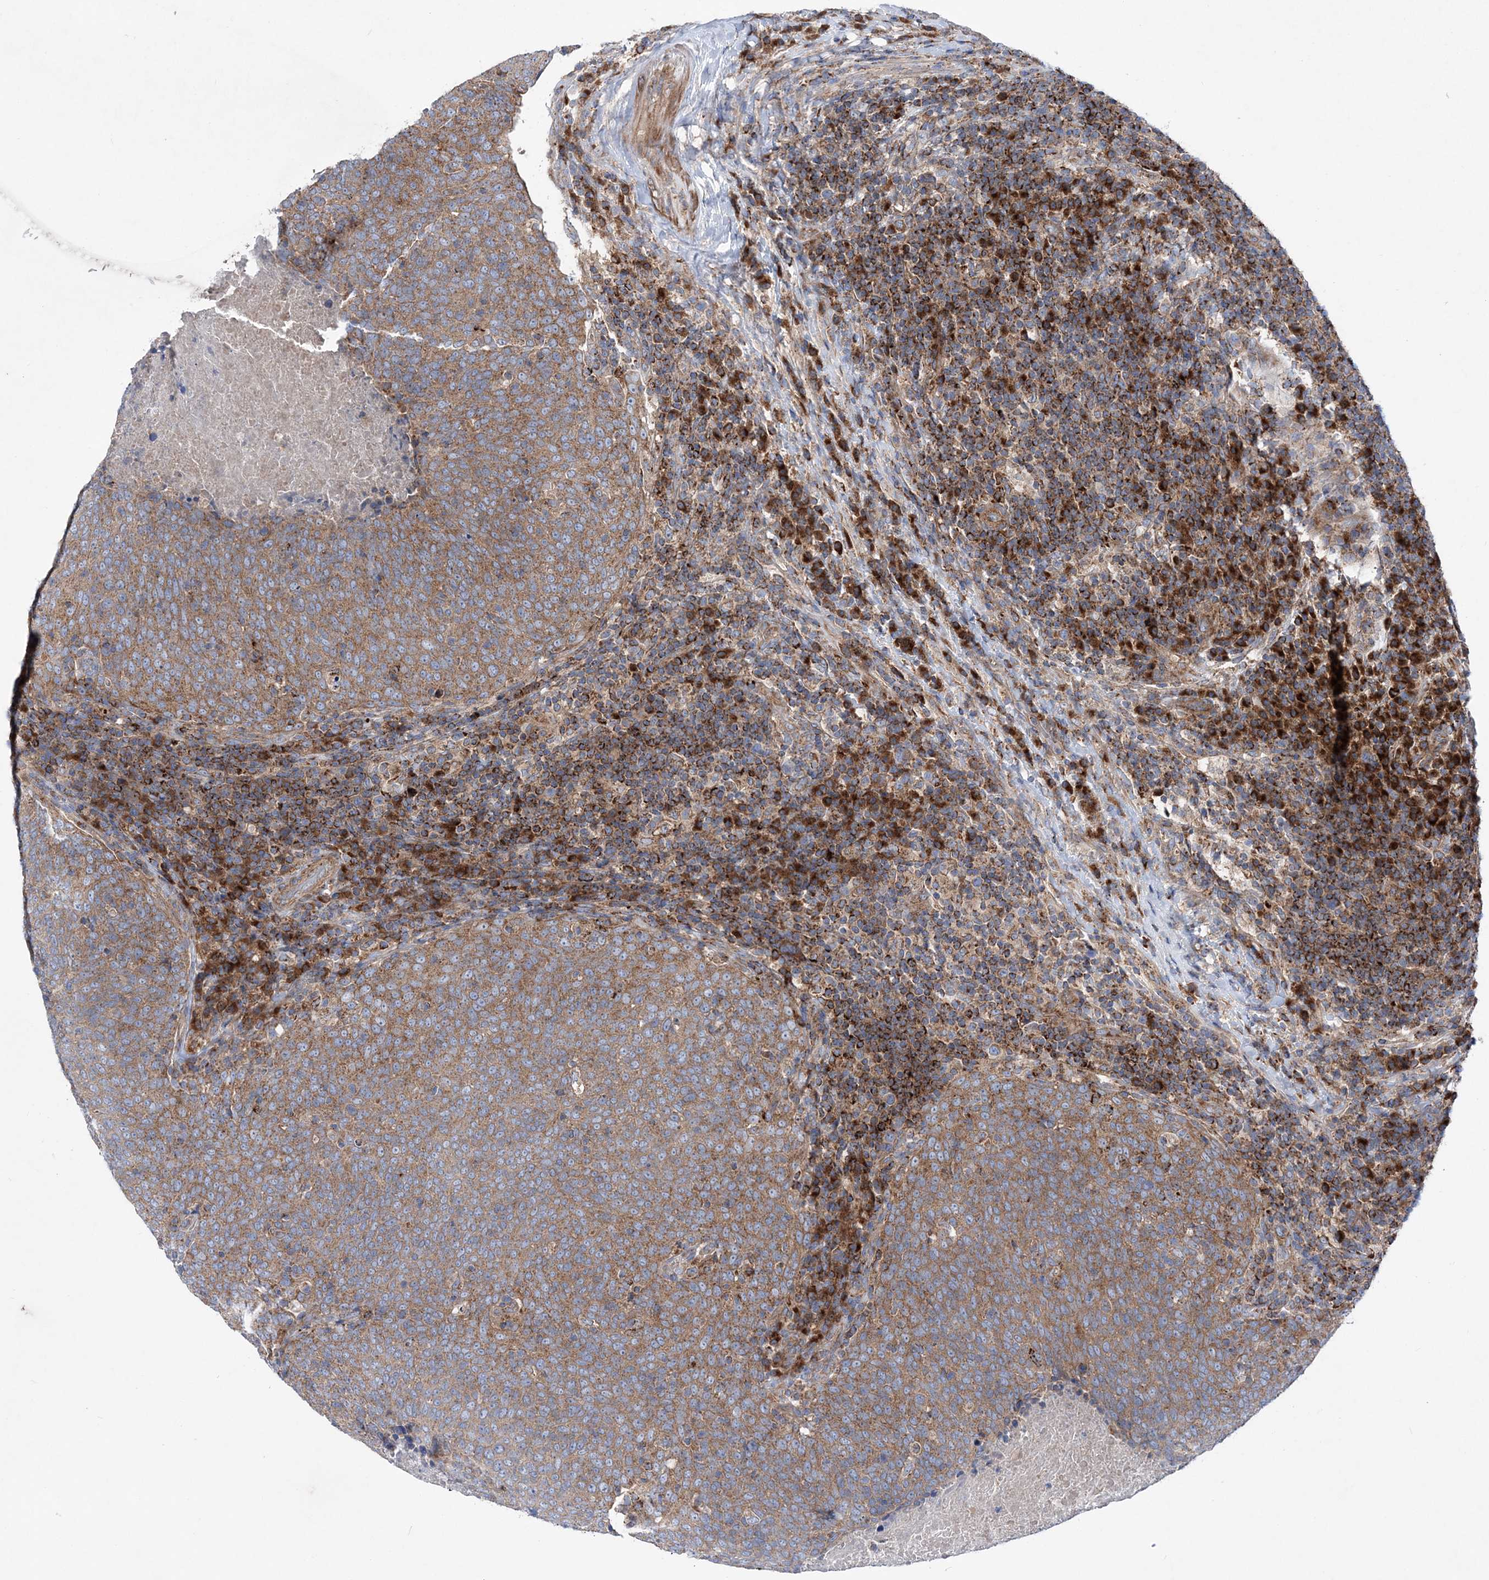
{"staining": {"intensity": "moderate", "quantity": ">75%", "location": "cytoplasmic/membranous"}, "tissue": "head and neck cancer", "cell_type": "Tumor cells", "image_type": "cancer", "snomed": [{"axis": "morphology", "description": "Squamous cell carcinoma, NOS"}, {"axis": "morphology", "description": "Squamous cell carcinoma, metastatic, NOS"}, {"axis": "topography", "description": "Lymph node"}, {"axis": "topography", "description": "Head-Neck"}], "caption": "High-magnification brightfield microscopy of metastatic squamous cell carcinoma (head and neck) stained with DAB (3,3'-diaminobenzidine) (brown) and counterstained with hematoxylin (blue). tumor cells exhibit moderate cytoplasmic/membranous staining is appreciated in about>75% of cells.", "gene": "NGLY1", "patient": {"sex": "male", "age": 62}}